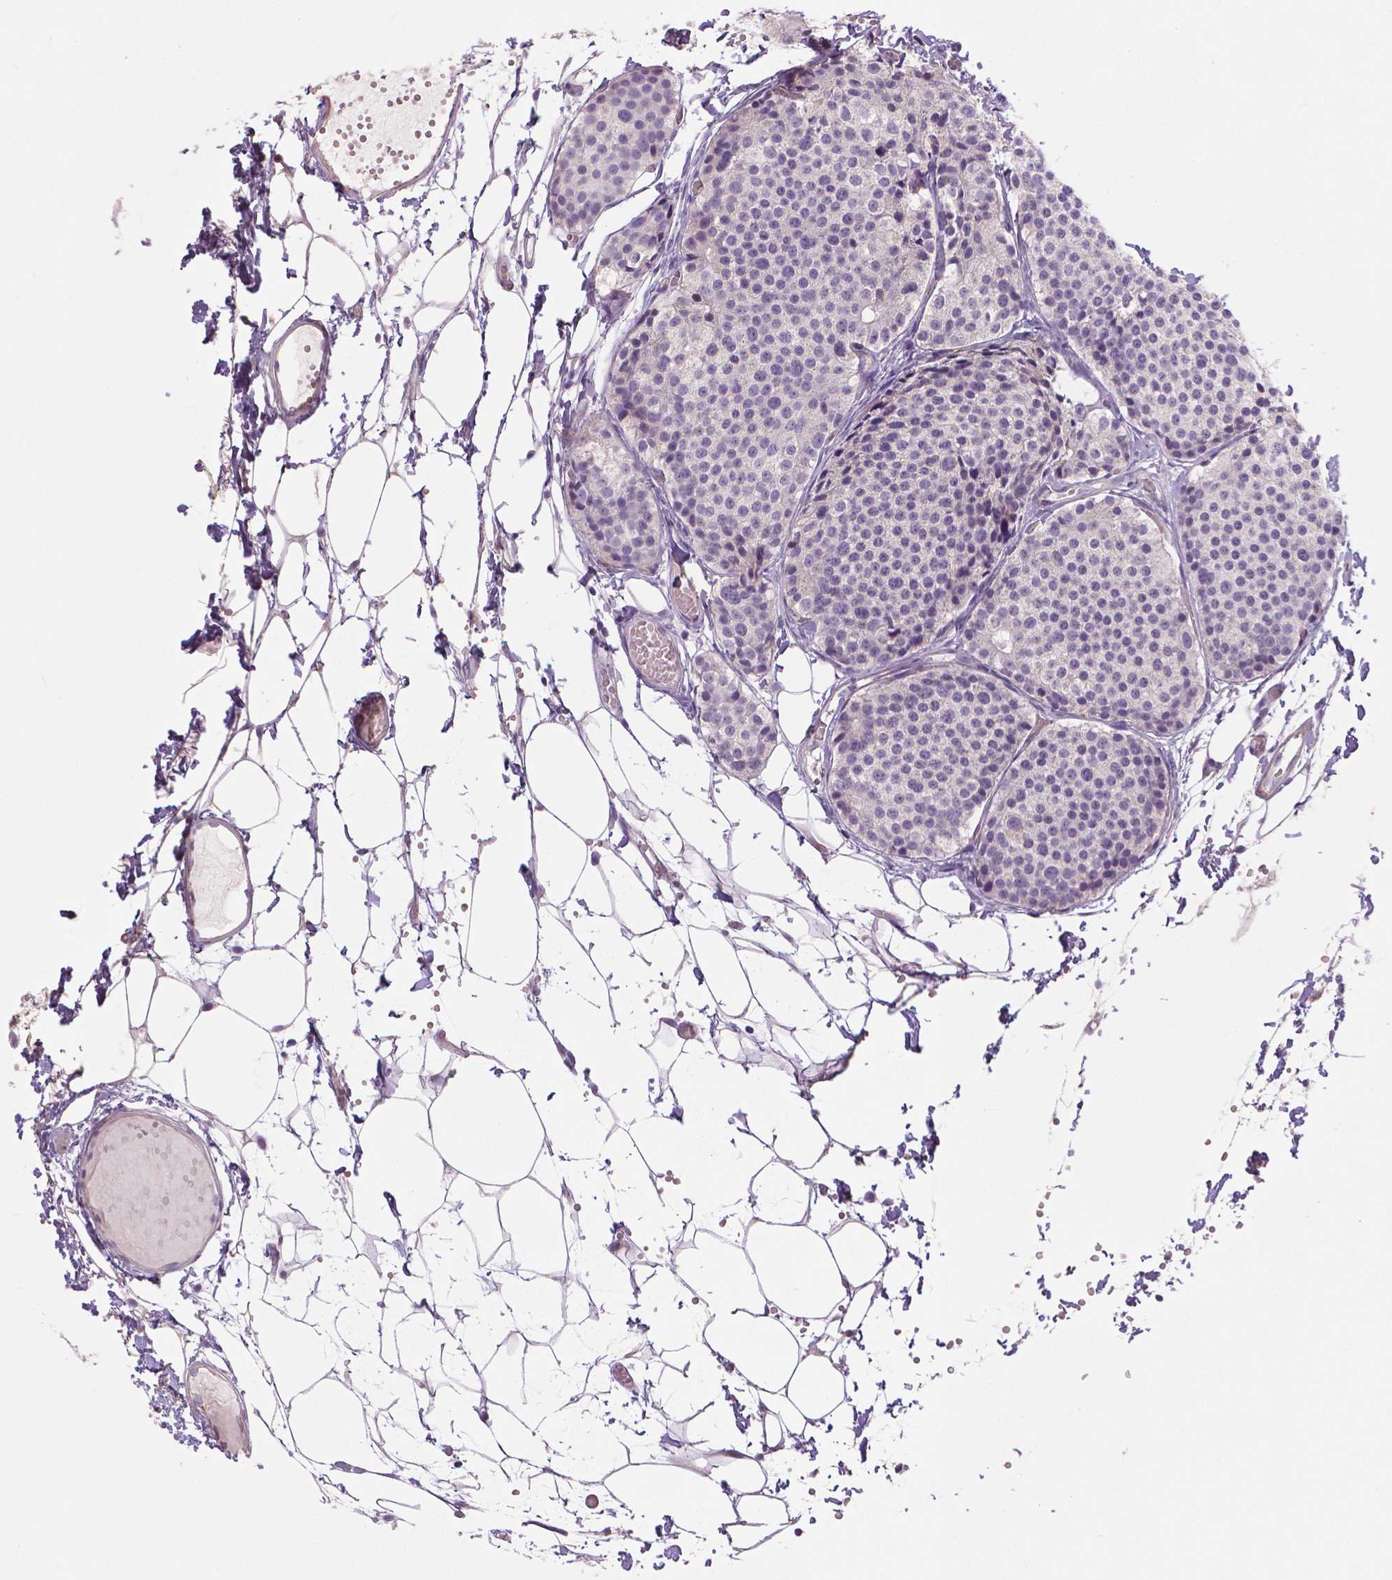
{"staining": {"intensity": "negative", "quantity": "none", "location": "none"}, "tissue": "carcinoid", "cell_type": "Tumor cells", "image_type": "cancer", "snomed": [{"axis": "morphology", "description": "Carcinoid, malignant, NOS"}, {"axis": "topography", "description": "Small intestine"}], "caption": "Tumor cells show no significant expression in carcinoid (malignant). (DAB (3,3'-diaminobenzidine) immunohistochemistry visualized using brightfield microscopy, high magnification).", "gene": "FLT1", "patient": {"sex": "female", "age": 65}}